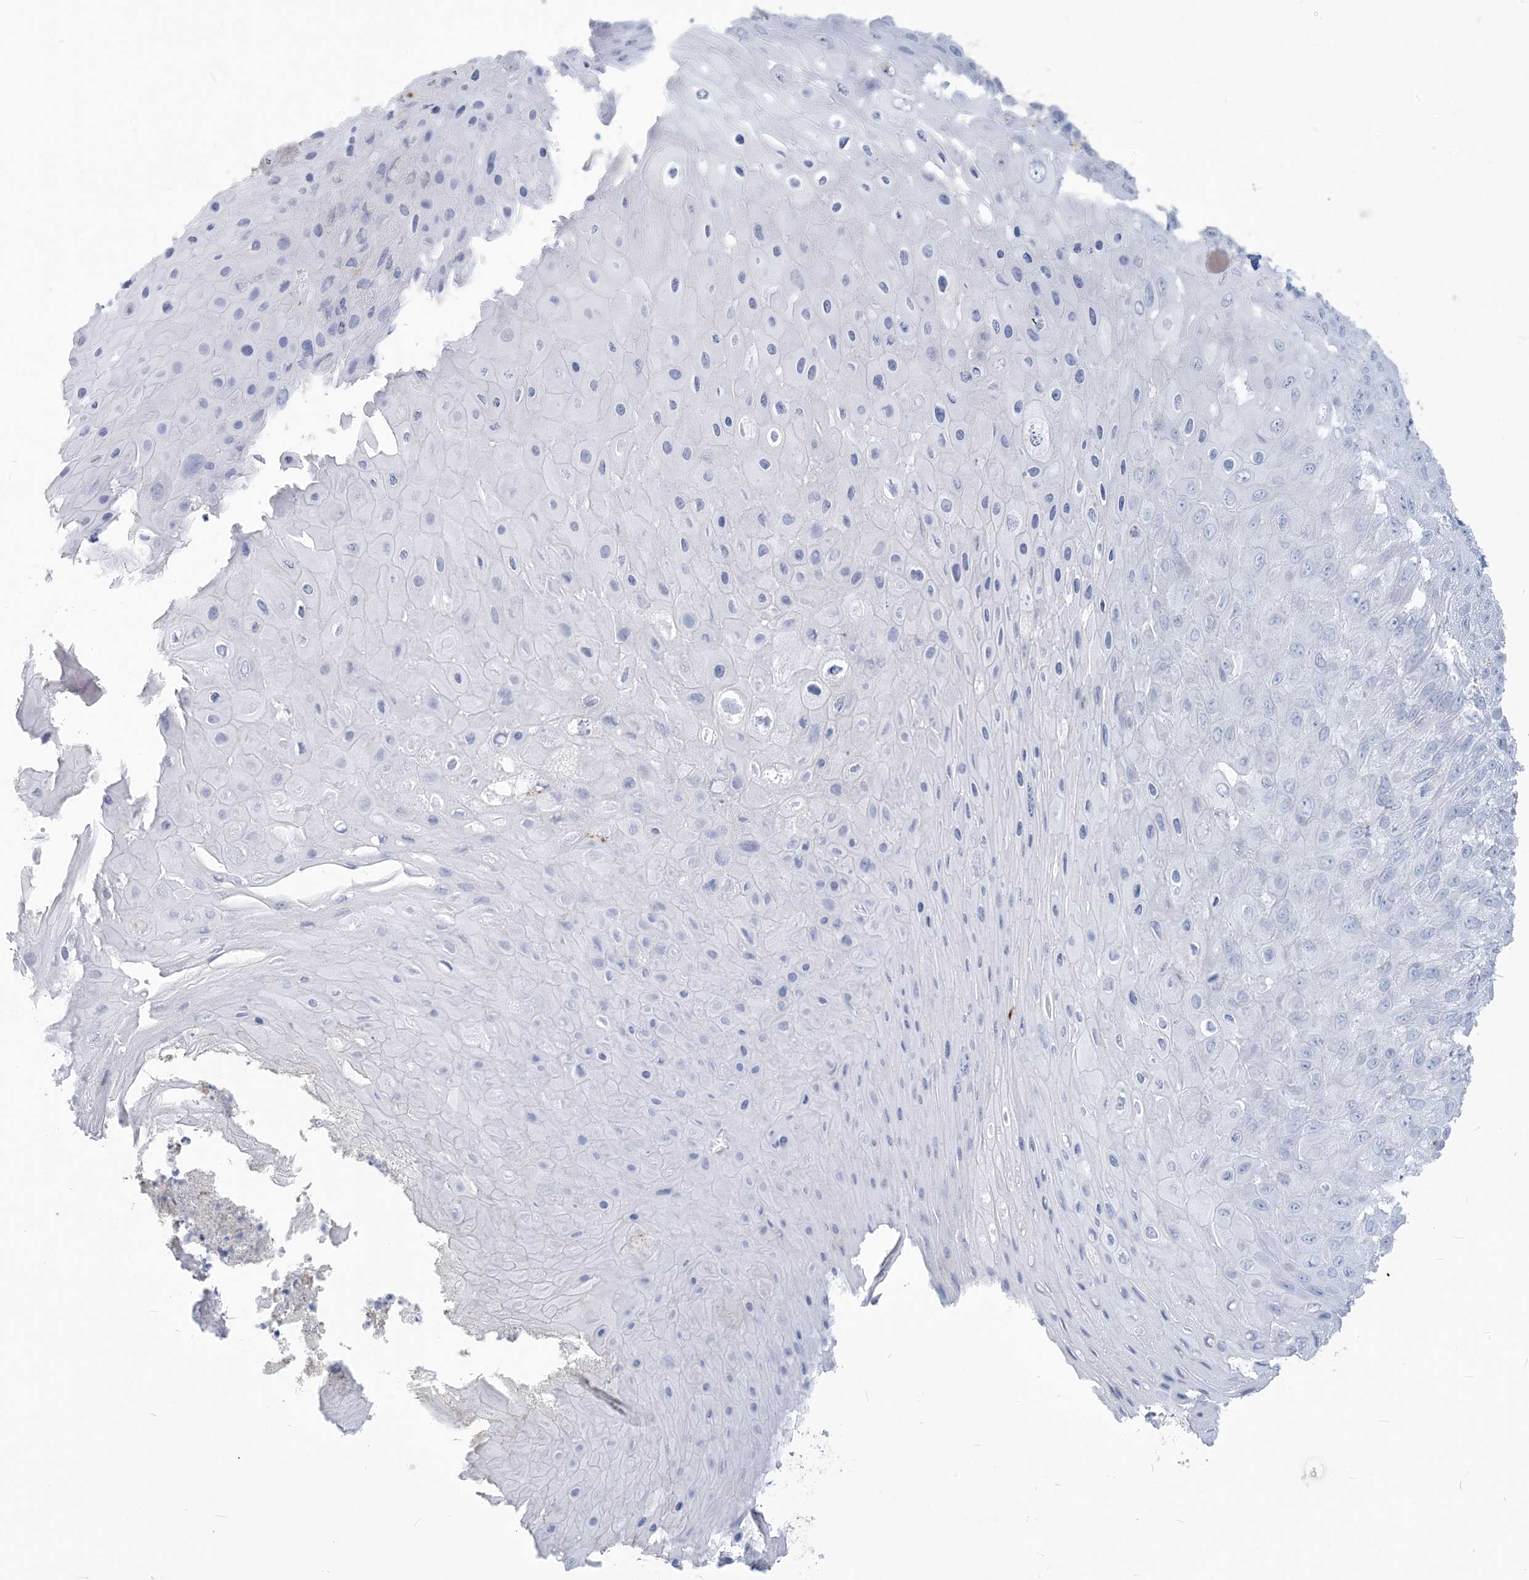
{"staining": {"intensity": "negative", "quantity": "none", "location": "none"}, "tissue": "skin cancer", "cell_type": "Tumor cells", "image_type": "cancer", "snomed": [{"axis": "morphology", "description": "Squamous cell carcinoma, NOS"}, {"axis": "topography", "description": "Skin"}], "caption": "This image is of squamous cell carcinoma (skin) stained with IHC to label a protein in brown with the nuclei are counter-stained blue. There is no expression in tumor cells. Brightfield microscopy of IHC stained with DAB (3,3'-diaminobenzidine) (brown) and hematoxylin (blue), captured at high magnification.", "gene": "HLA-DRB1", "patient": {"sex": "female", "age": 88}}